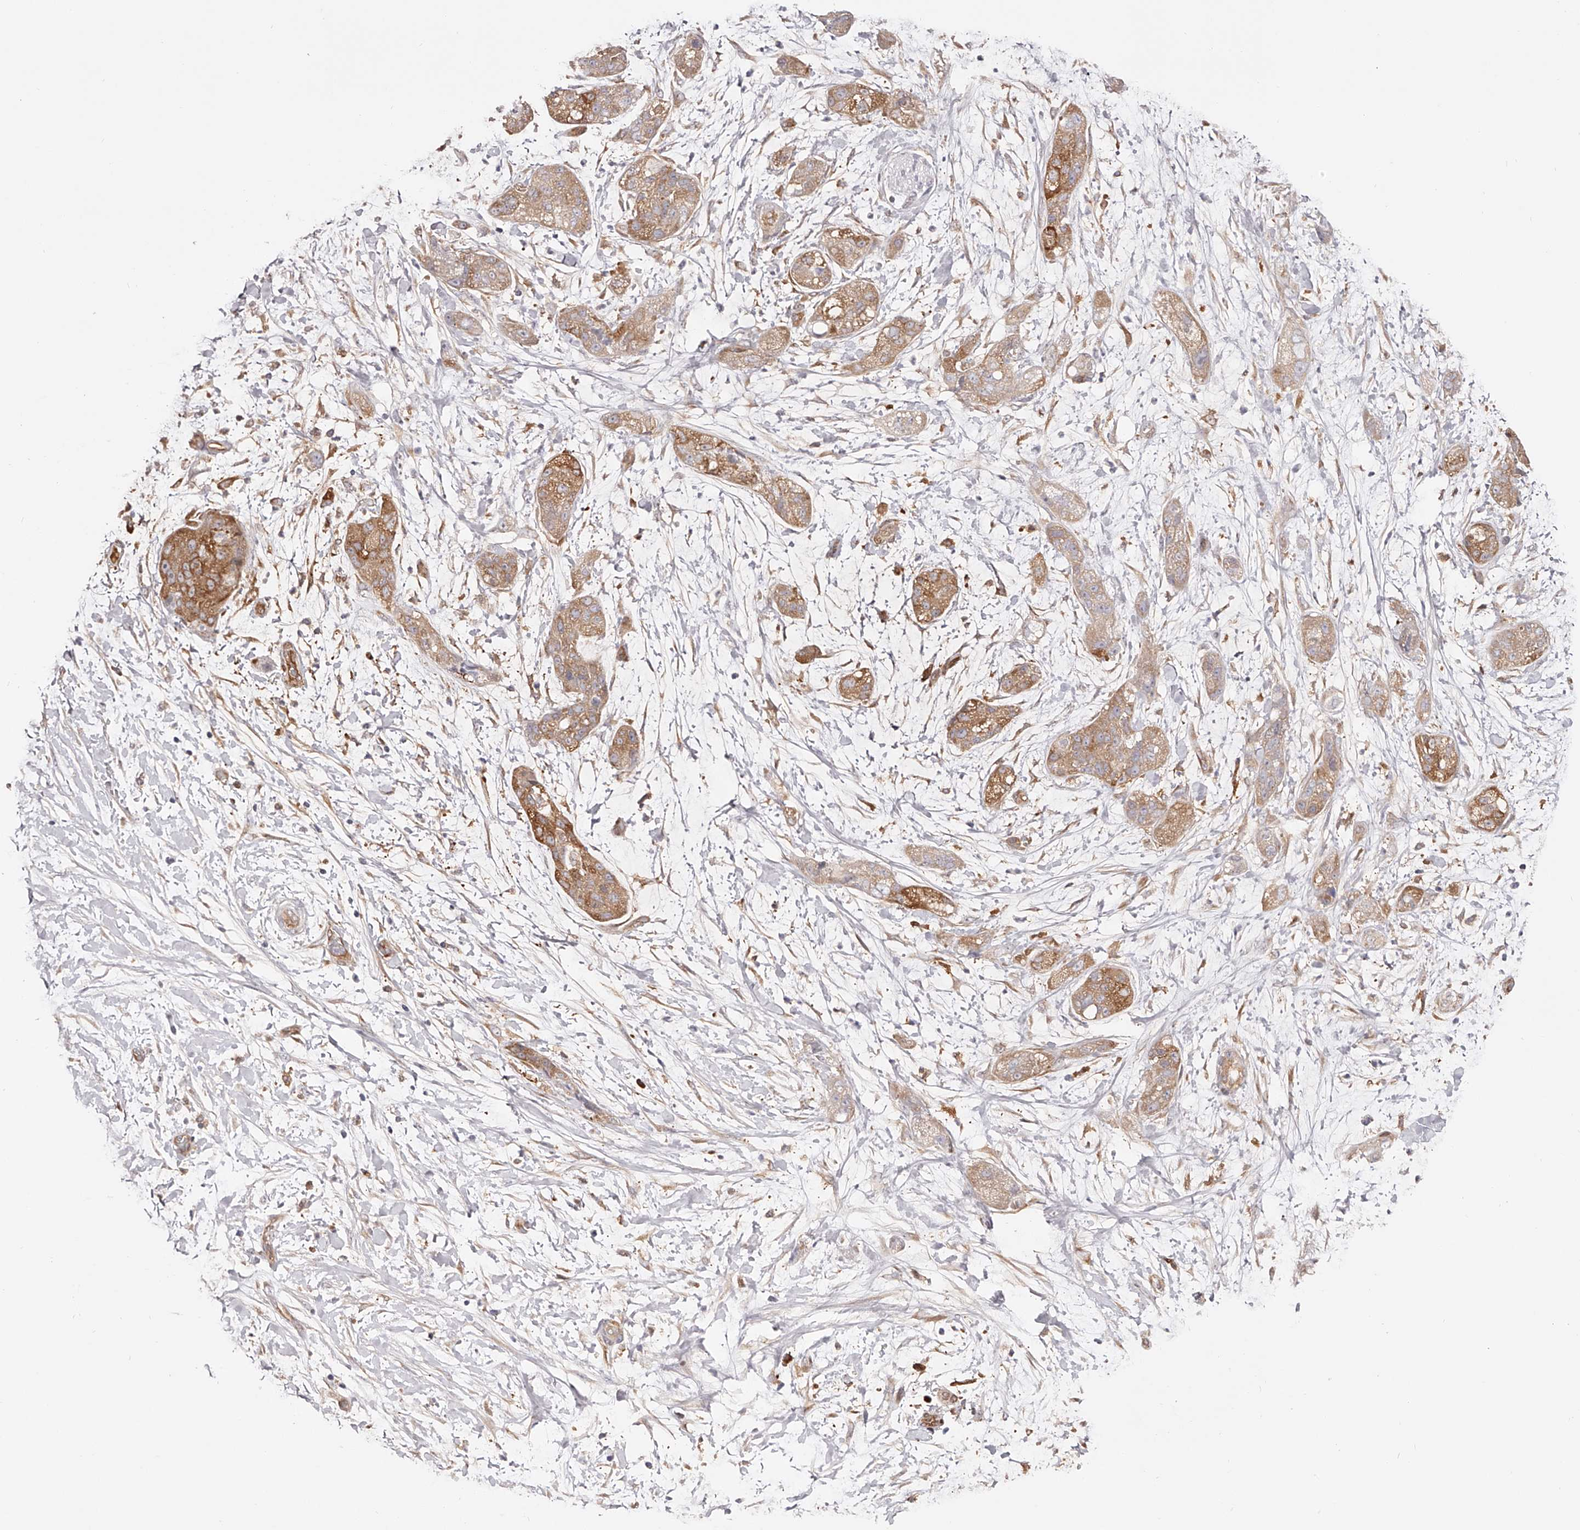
{"staining": {"intensity": "moderate", "quantity": ">75%", "location": "cytoplasmic/membranous"}, "tissue": "pancreatic cancer", "cell_type": "Tumor cells", "image_type": "cancer", "snomed": [{"axis": "morphology", "description": "Adenocarcinoma, NOS"}, {"axis": "topography", "description": "Pancreas"}], "caption": "Adenocarcinoma (pancreatic) was stained to show a protein in brown. There is medium levels of moderate cytoplasmic/membranous positivity in about >75% of tumor cells. The staining was performed using DAB to visualize the protein expression in brown, while the nuclei were stained in blue with hematoxylin (Magnification: 20x).", "gene": "LAP3", "patient": {"sex": "female", "age": 78}}